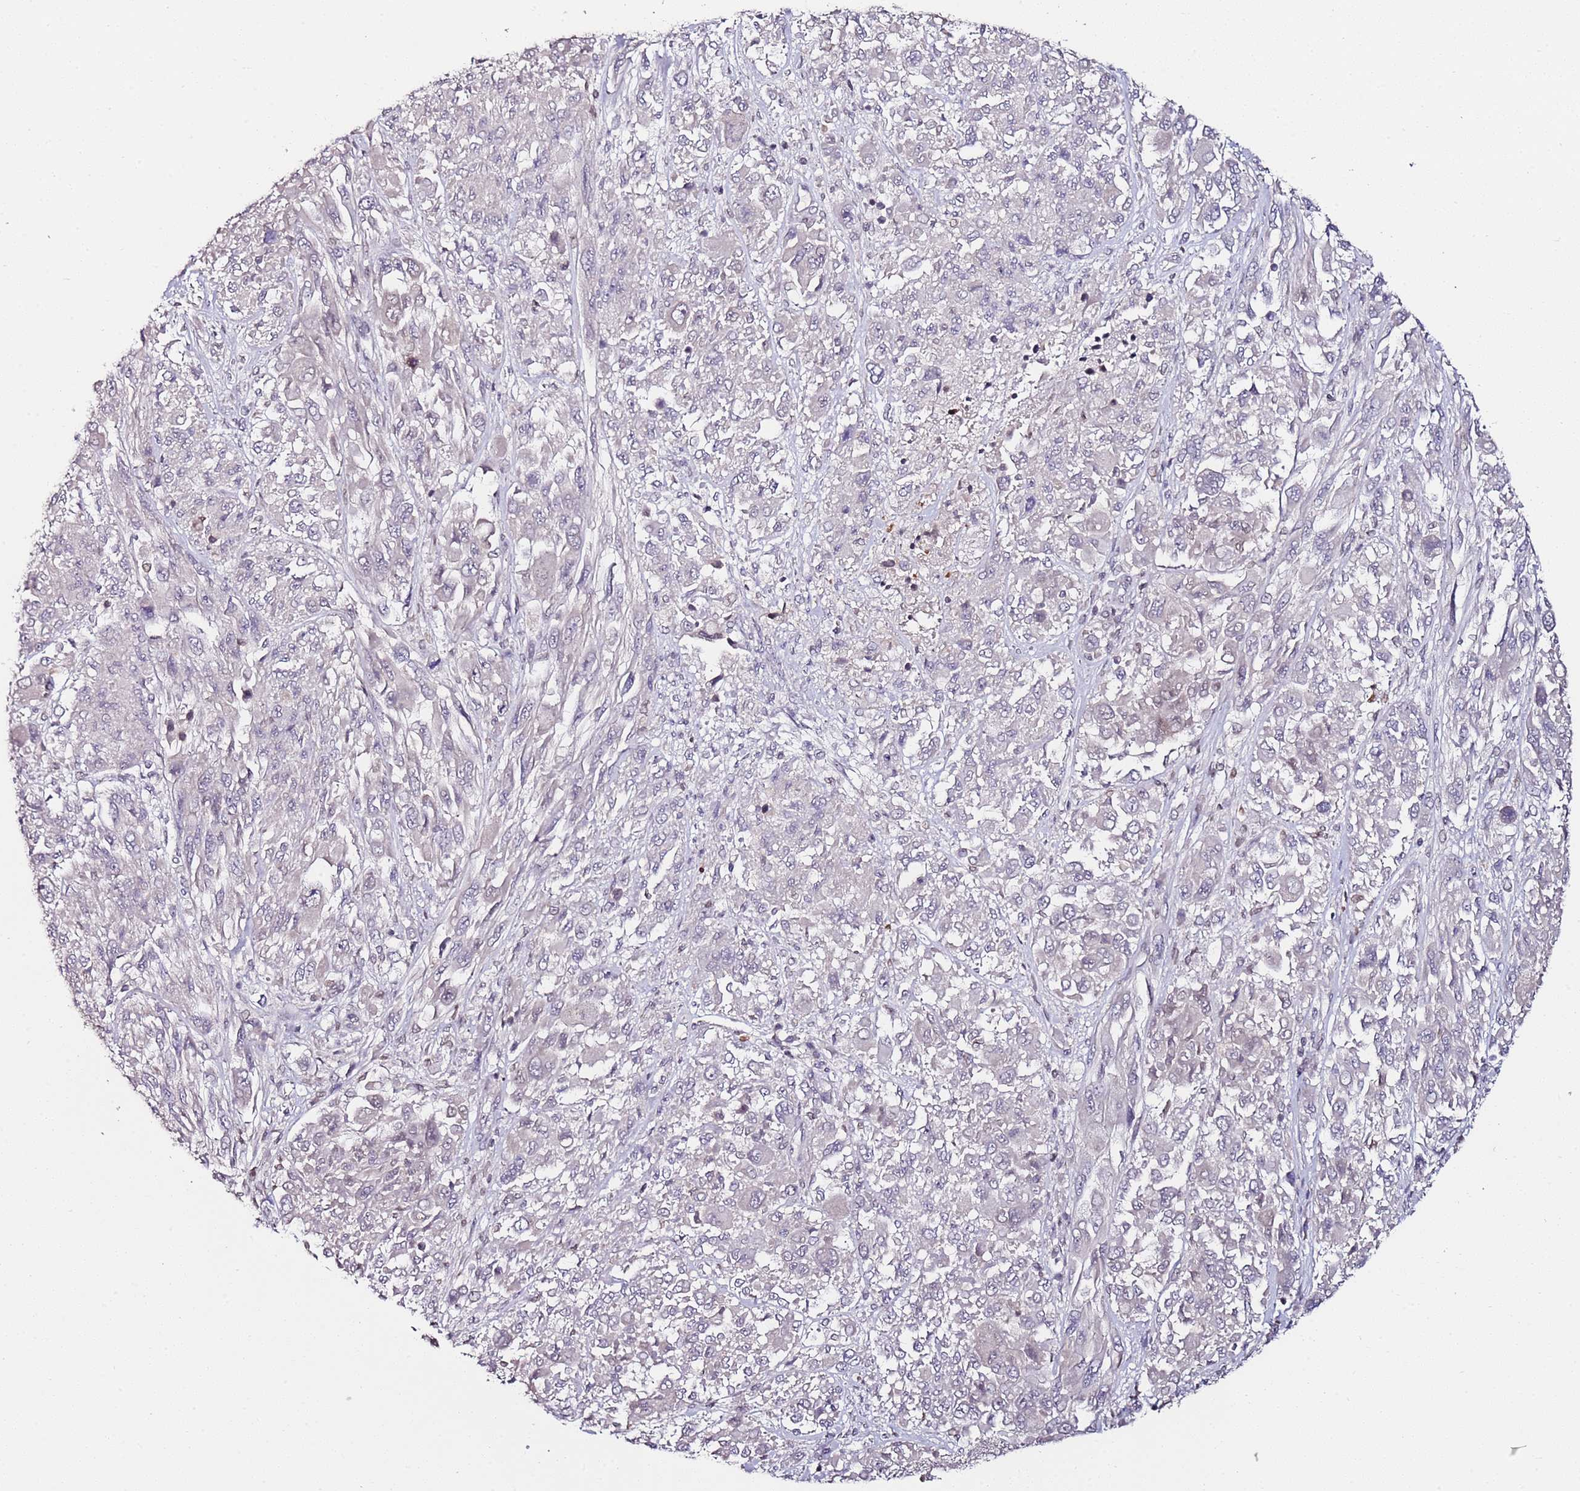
{"staining": {"intensity": "negative", "quantity": "none", "location": "none"}, "tissue": "melanoma", "cell_type": "Tumor cells", "image_type": "cancer", "snomed": [{"axis": "morphology", "description": "Malignant melanoma, NOS"}, {"axis": "topography", "description": "Skin"}], "caption": "A histopathology image of human melanoma is negative for staining in tumor cells.", "gene": "DUSP28", "patient": {"sex": "female", "age": 91}}